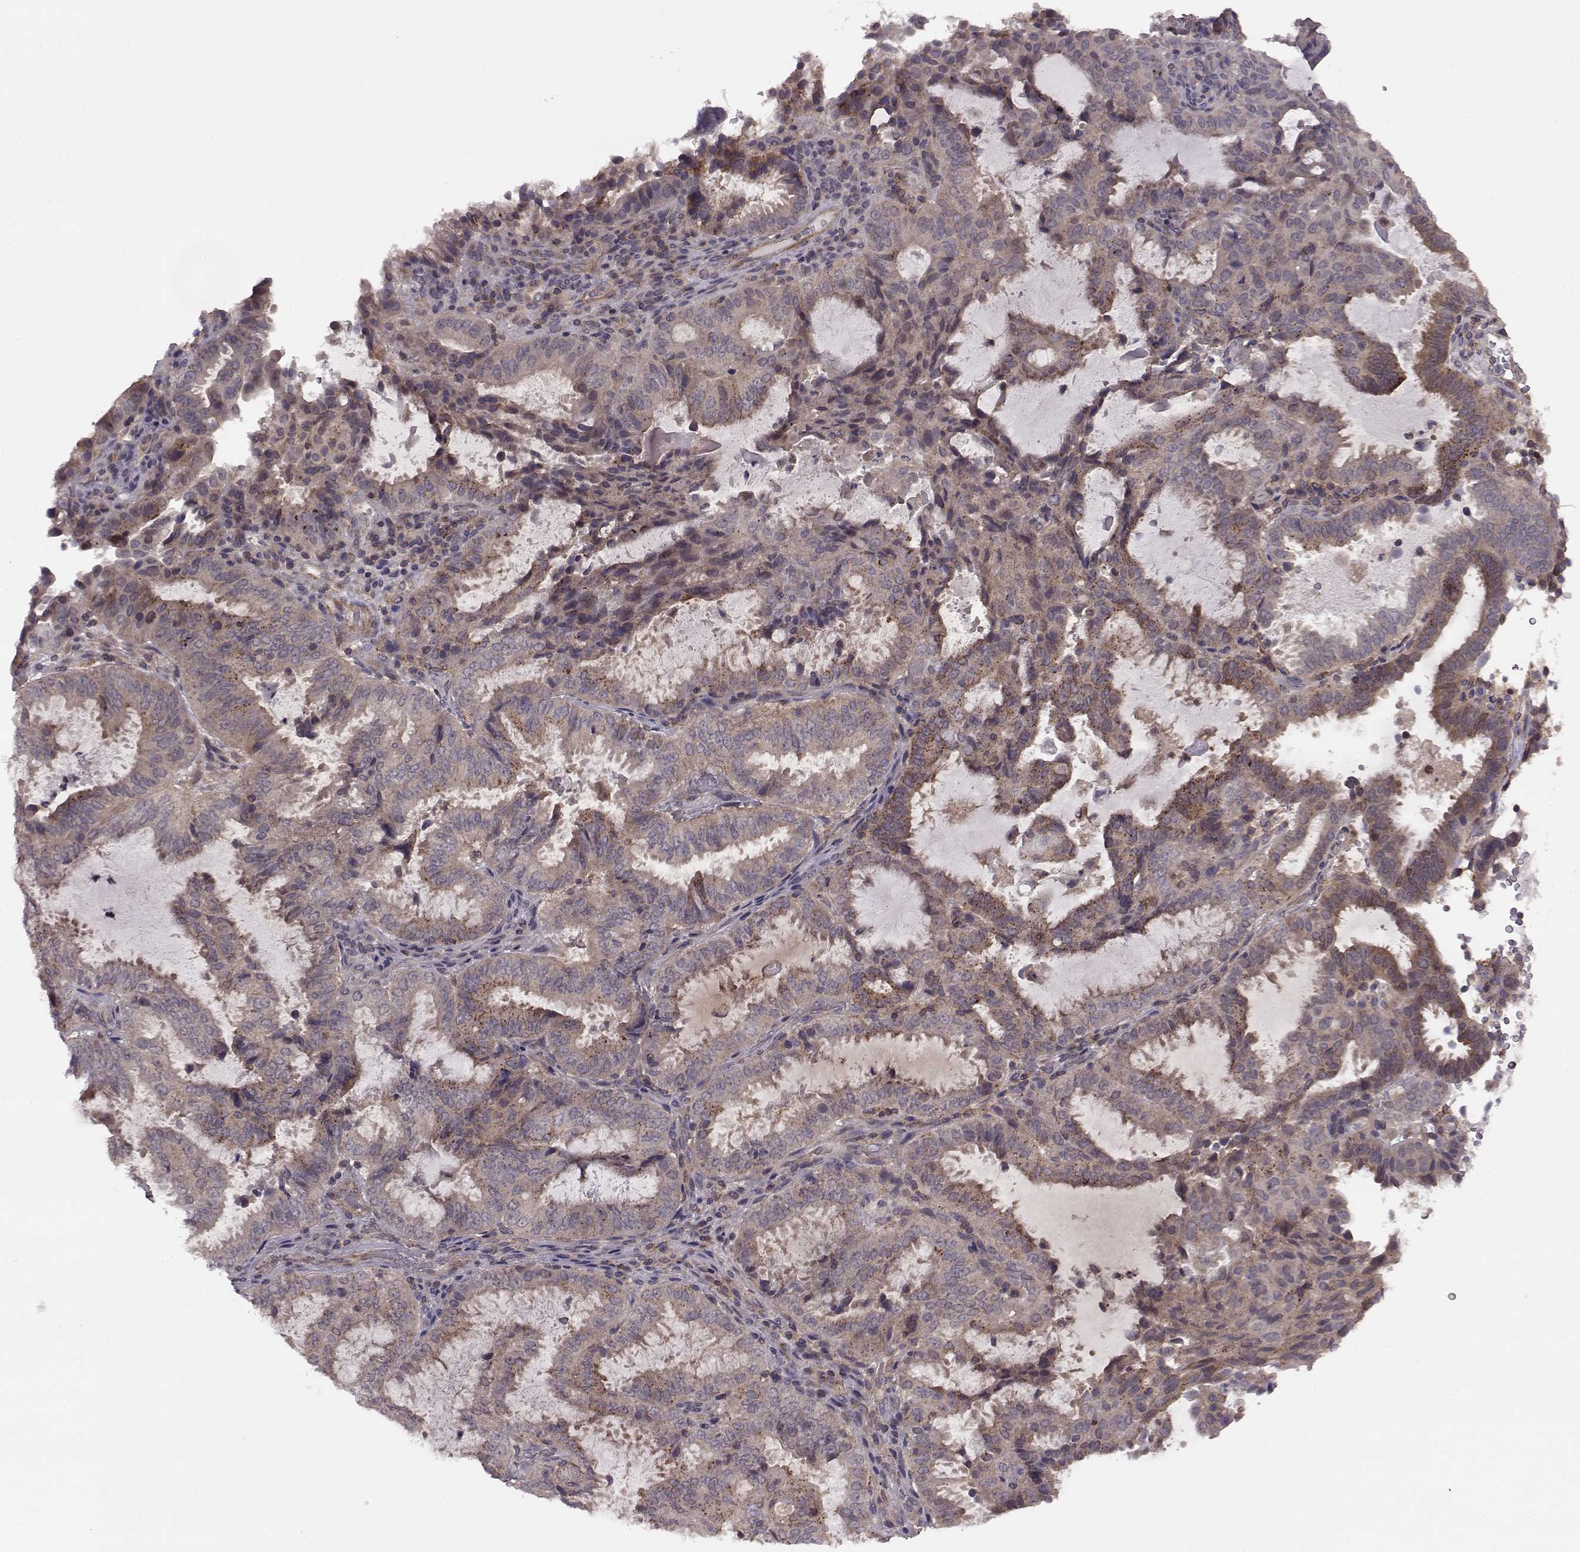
{"staining": {"intensity": "strong", "quantity": "25%-75%", "location": "cytoplasmic/membranous,nuclear"}, "tissue": "ovarian cancer", "cell_type": "Tumor cells", "image_type": "cancer", "snomed": [{"axis": "morphology", "description": "Carcinoma, endometroid"}, {"axis": "topography", "description": "Ovary"}], "caption": "Strong cytoplasmic/membranous and nuclear positivity for a protein is present in about 25%-75% of tumor cells of endometroid carcinoma (ovarian) using immunohistochemistry.", "gene": "FNIP2", "patient": {"sex": "female", "age": 41}}